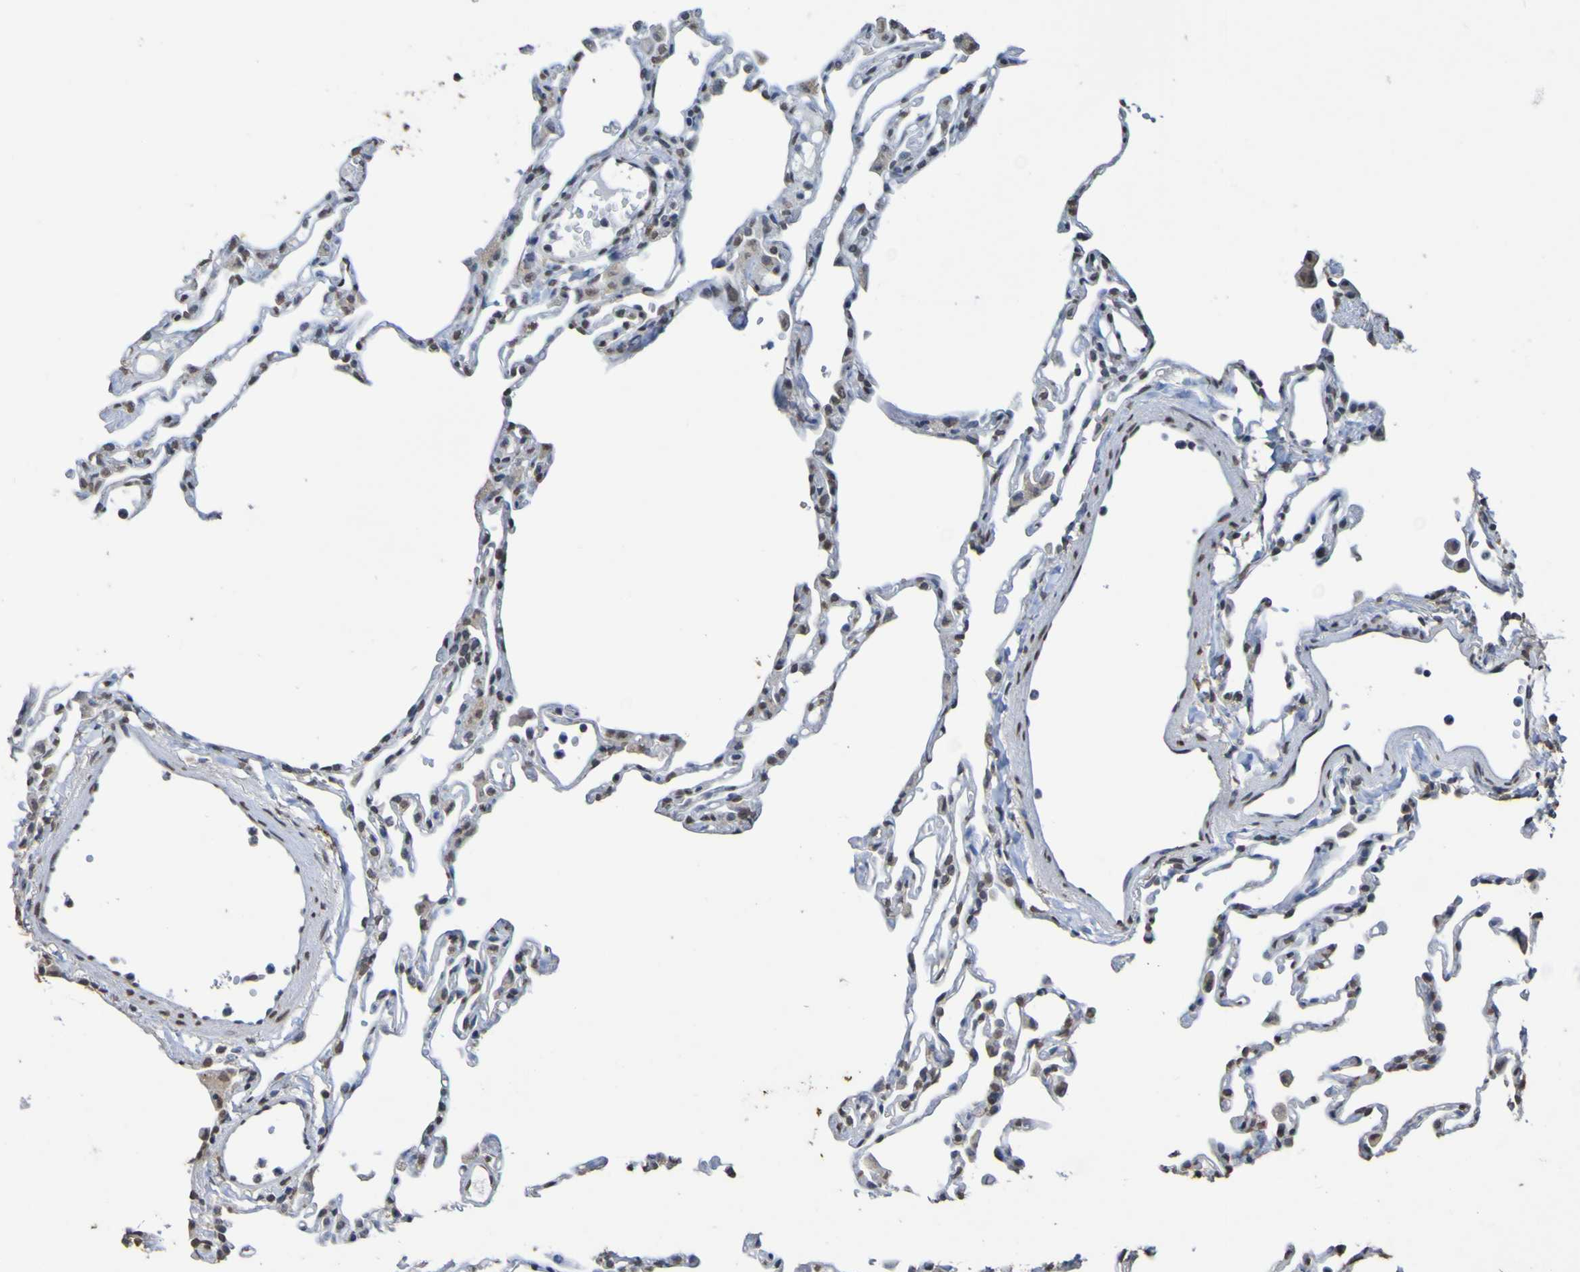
{"staining": {"intensity": "weak", "quantity": "25%-75%", "location": "nuclear"}, "tissue": "lung", "cell_type": "Alveolar cells", "image_type": "normal", "snomed": [{"axis": "morphology", "description": "Normal tissue, NOS"}, {"axis": "topography", "description": "Lung"}], "caption": "This is an image of immunohistochemistry staining of normal lung, which shows weak positivity in the nuclear of alveolar cells.", "gene": "ALKBH2", "patient": {"sex": "female", "age": 49}}